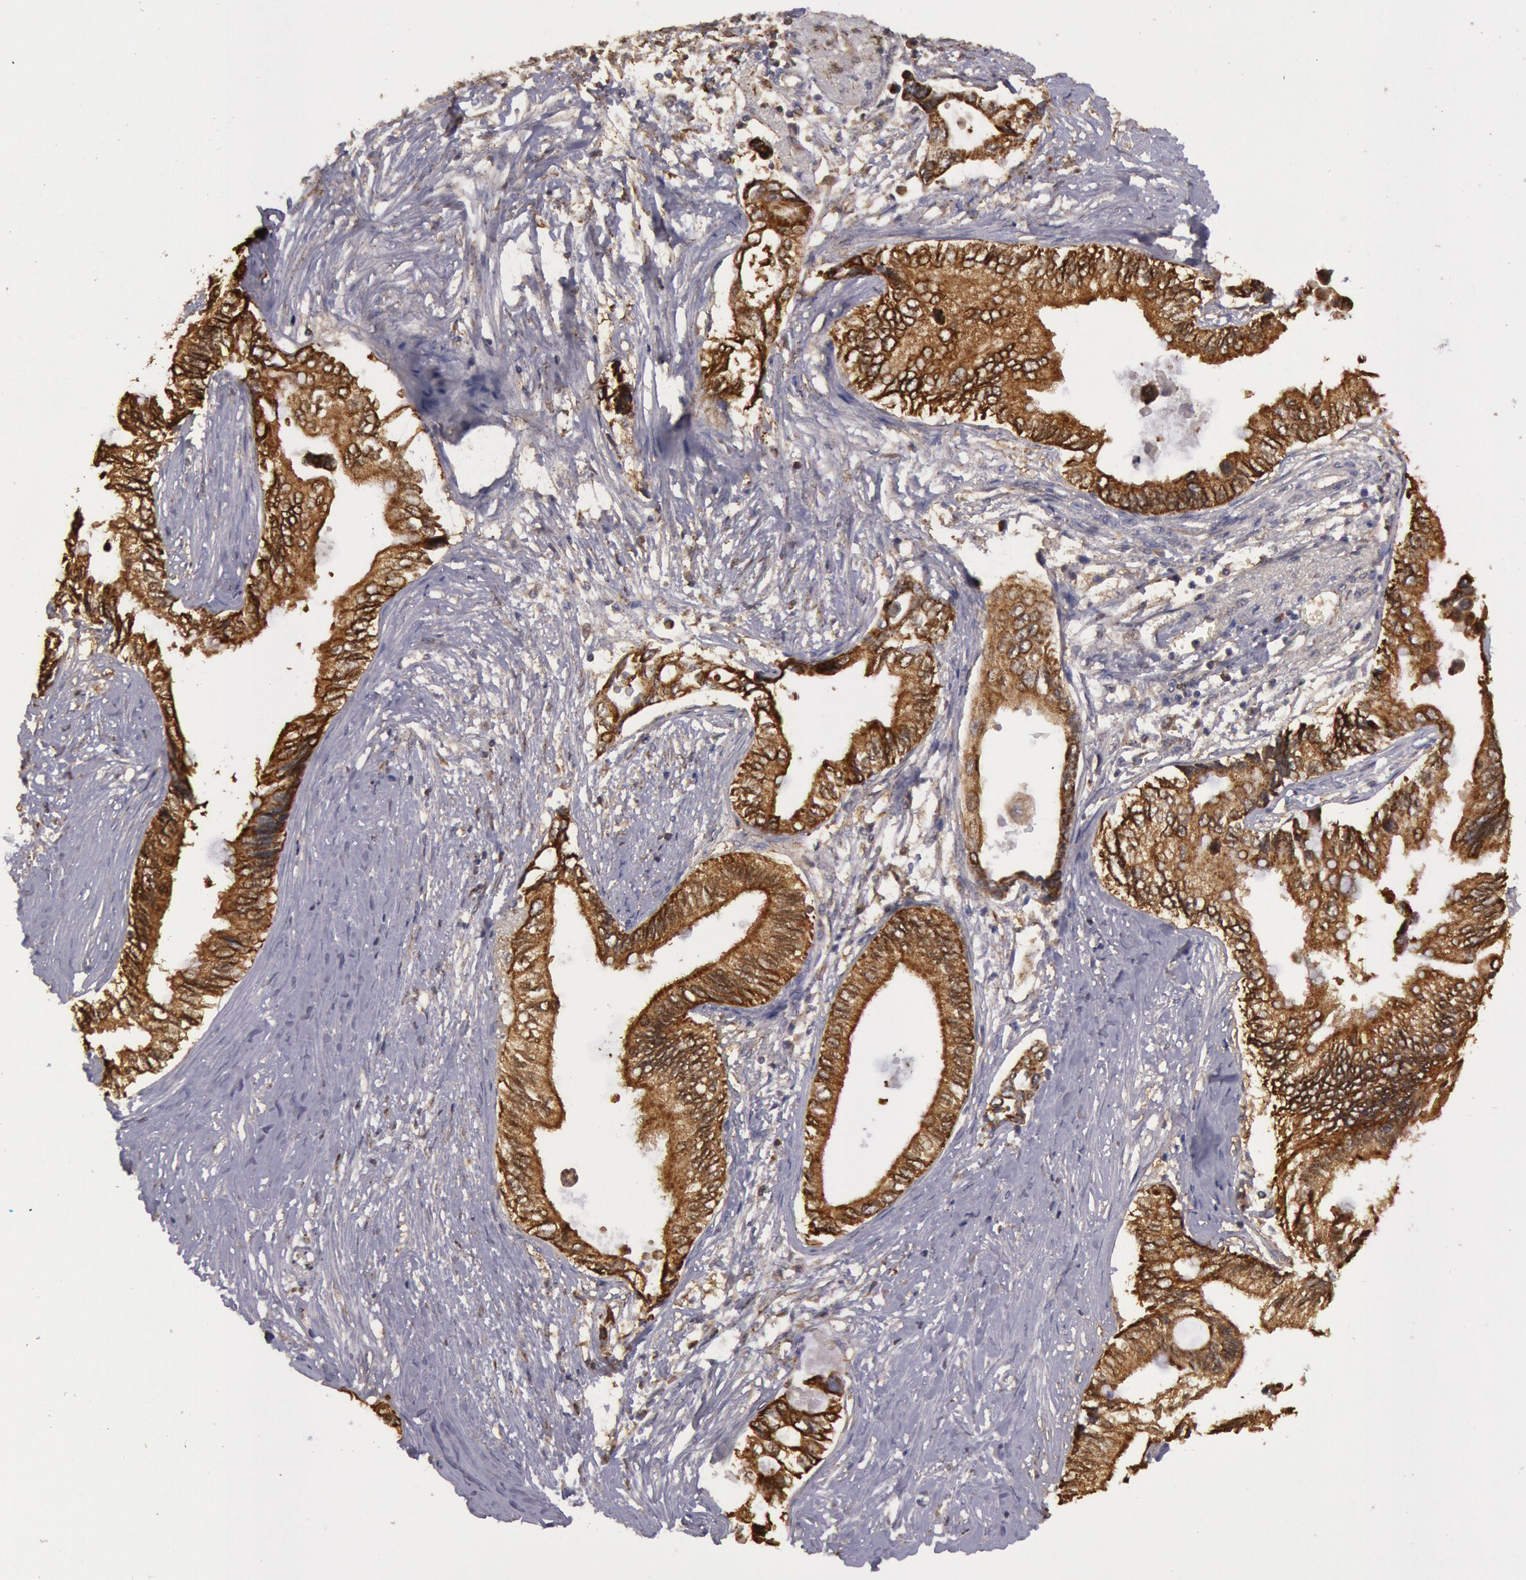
{"staining": {"intensity": "strong", "quantity": ">75%", "location": "cytoplasmic/membranous"}, "tissue": "pancreatic cancer", "cell_type": "Tumor cells", "image_type": "cancer", "snomed": [{"axis": "morphology", "description": "Adenocarcinoma, NOS"}, {"axis": "topography", "description": "Pancreas"}], "caption": "Brown immunohistochemical staining in pancreatic adenocarcinoma displays strong cytoplasmic/membranous staining in approximately >75% of tumor cells.", "gene": "MPST", "patient": {"sex": "female", "age": 66}}